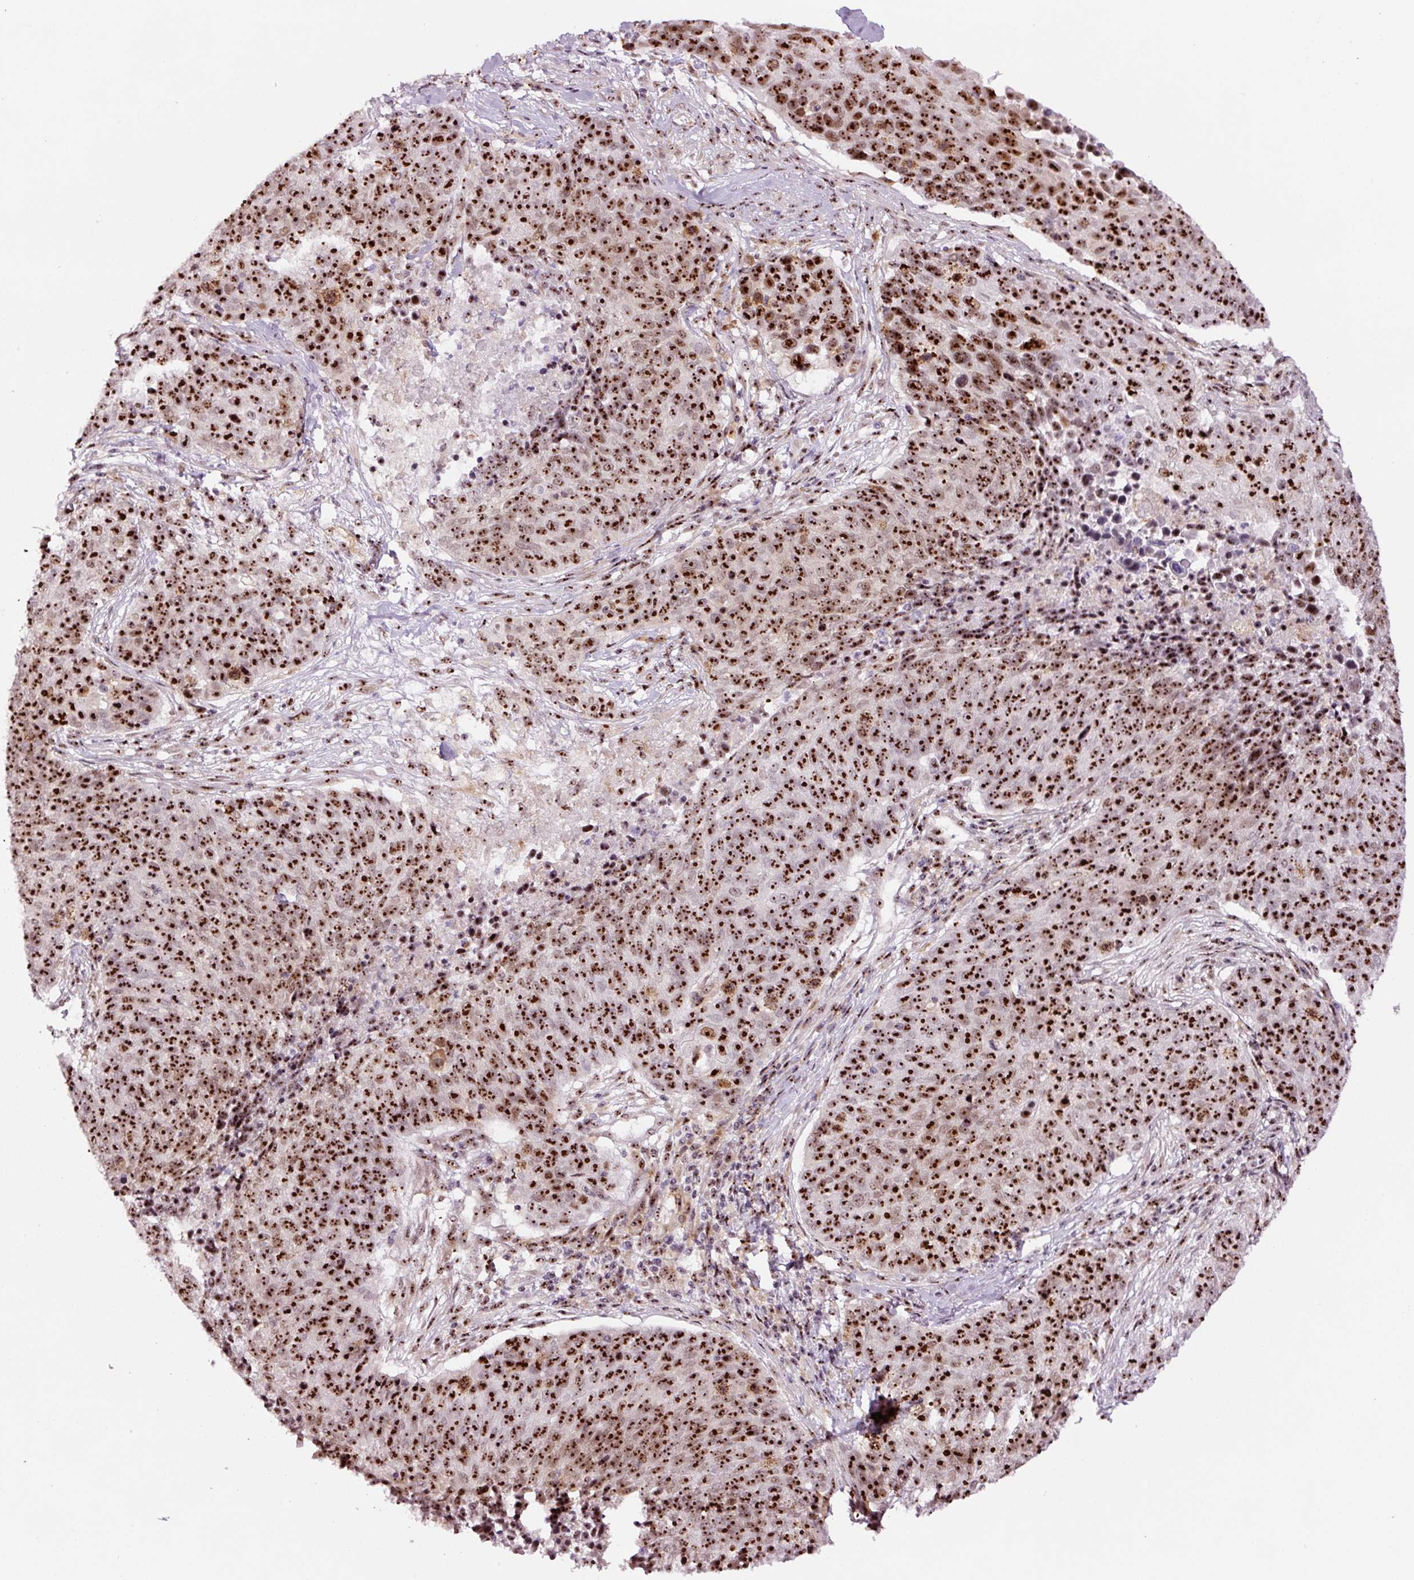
{"staining": {"intensity": "strong", "quantity": ">75%", "location": "nuclear"}, "tissue": "lung cancer", "cell_type": "Tumor cells", "image_type": "cancer", "snomed": [{"axis": "morphology", "description": "Normal tissue, NOS"}, {"axis": "morphology", "description": "Squamous cell carcinoma, NOS"}, {"axis": "topography", "description": "Lymph node"}, {"axis": "topography", "description": "Lung"}], "caption": "Squamous cell carcinoma (lung) stained with a brown dye demonstrates strong nuclear positive positivity in about >75% of tumor cells.", "gene": "GNL3", "patient": {"sex": "male", "age": 66}}